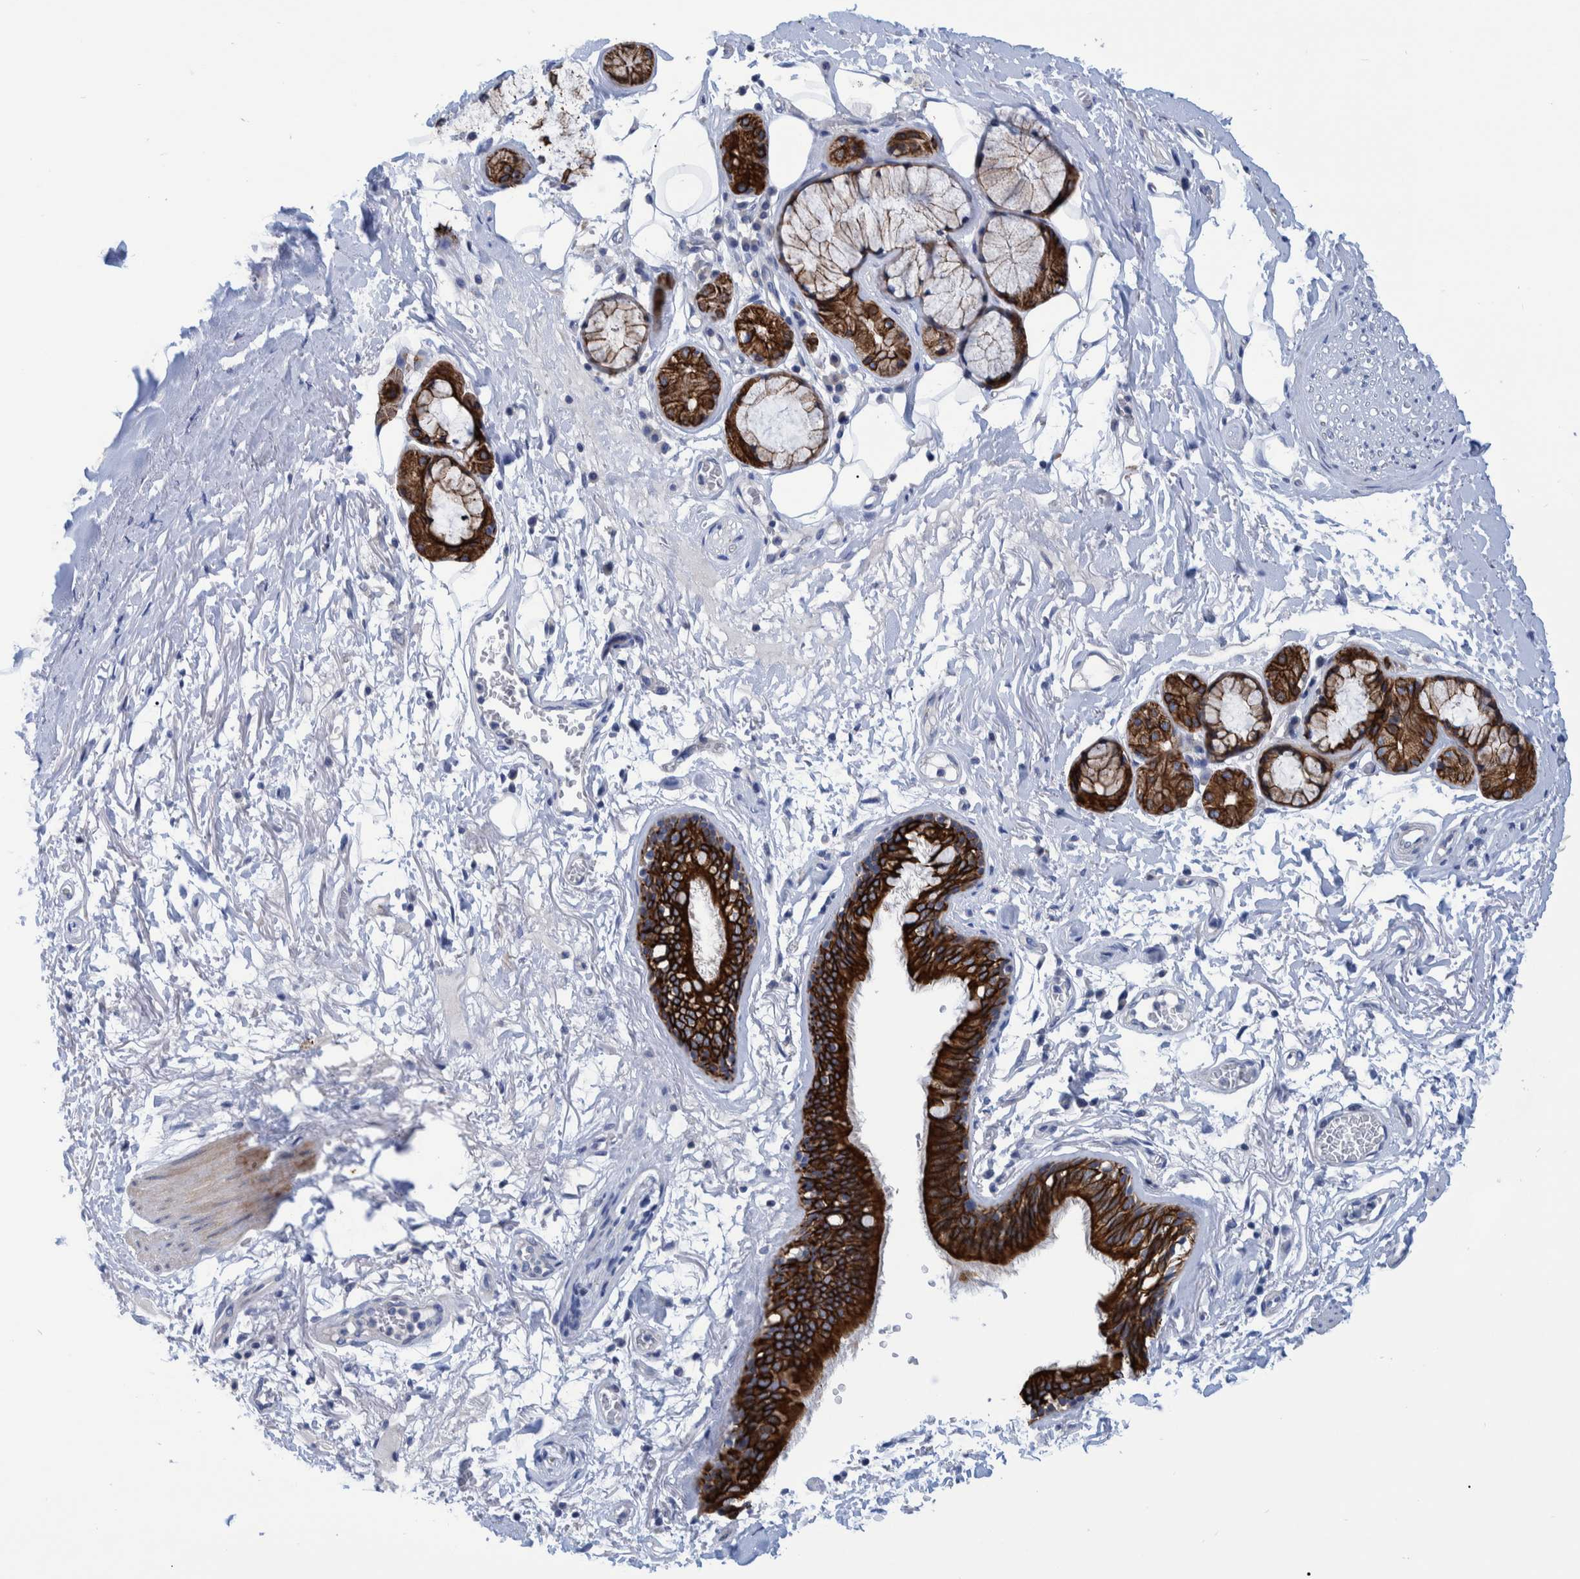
{"staining": {"intensity": "strong", "quantity": ">75%", "location": "cytoplasmic/membranous"}, "tissue": "bronchus", "cell_type": "Respiratory epithelial cells", "image_type": "normal", "snomed": [{"axis": "morphology", "description": "Normal tissue, NOS"}, {"axis": "topography", "description": "Cartilage tissue"}], "caption": "Strong cytoplasmic/membranous positivity is appreciated in about >75% of respiratory epithelial cells in benign bronchus.", "gene": "MKS1", "patient": {"sex": "female", "age": 63}}